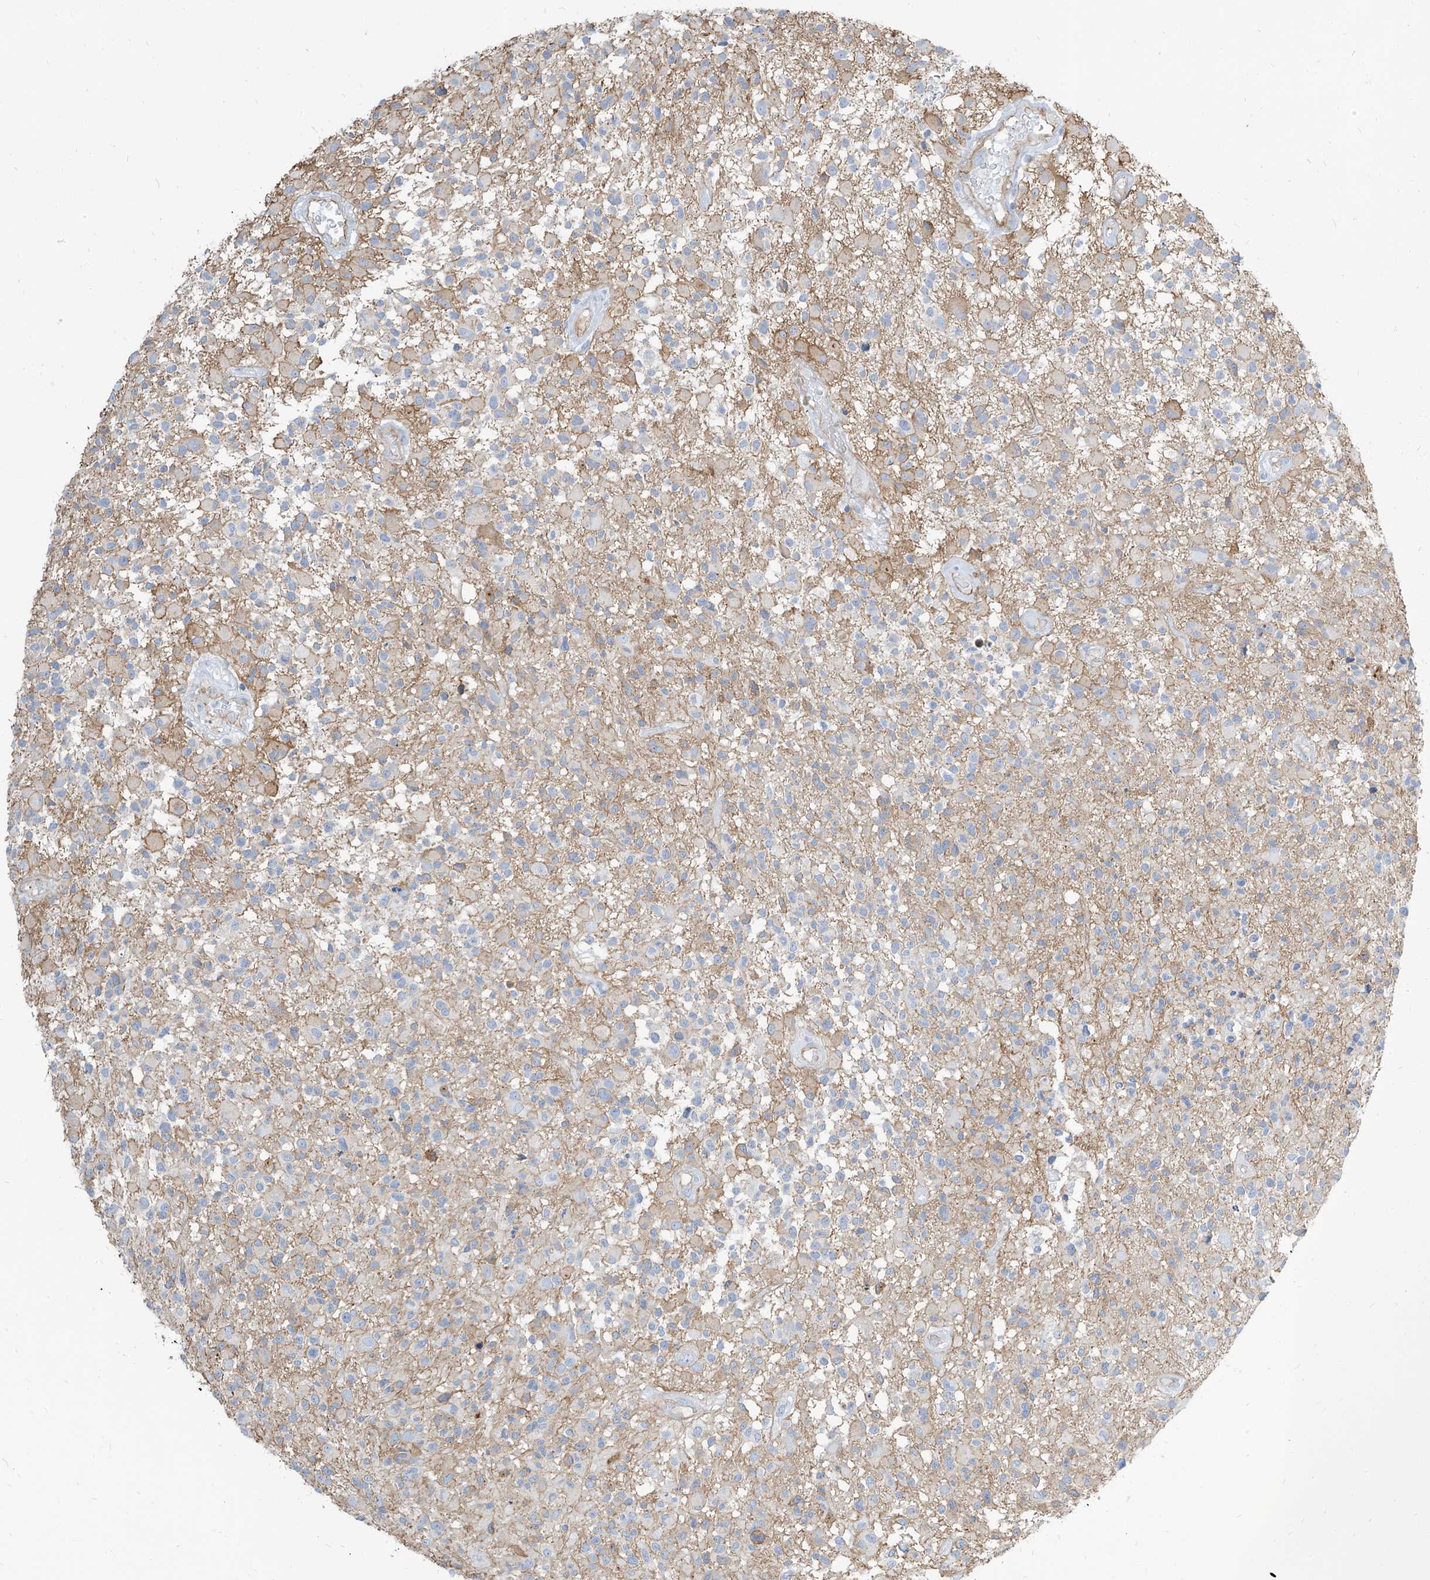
{"staining": {"intensity": "negative", "quantity": "none", "location": "none"}, "tissue": "glioma", "cell_type": "Tumor cells", "image_type": "cancer", "snomed": [{"axis": "morphology", "description": "Glioma, malignant, High grade"}, {"axis": "morphology", "description": "Glioblastoma, NOS"}, {"axis": "topography", "description": "Brain"}], "caption": "Glioma was stained to show a protein in brown. There is no significant staining in tumor cells.", "gene": "TXLNB", "patient": {"sex": "male", "age": 60}}